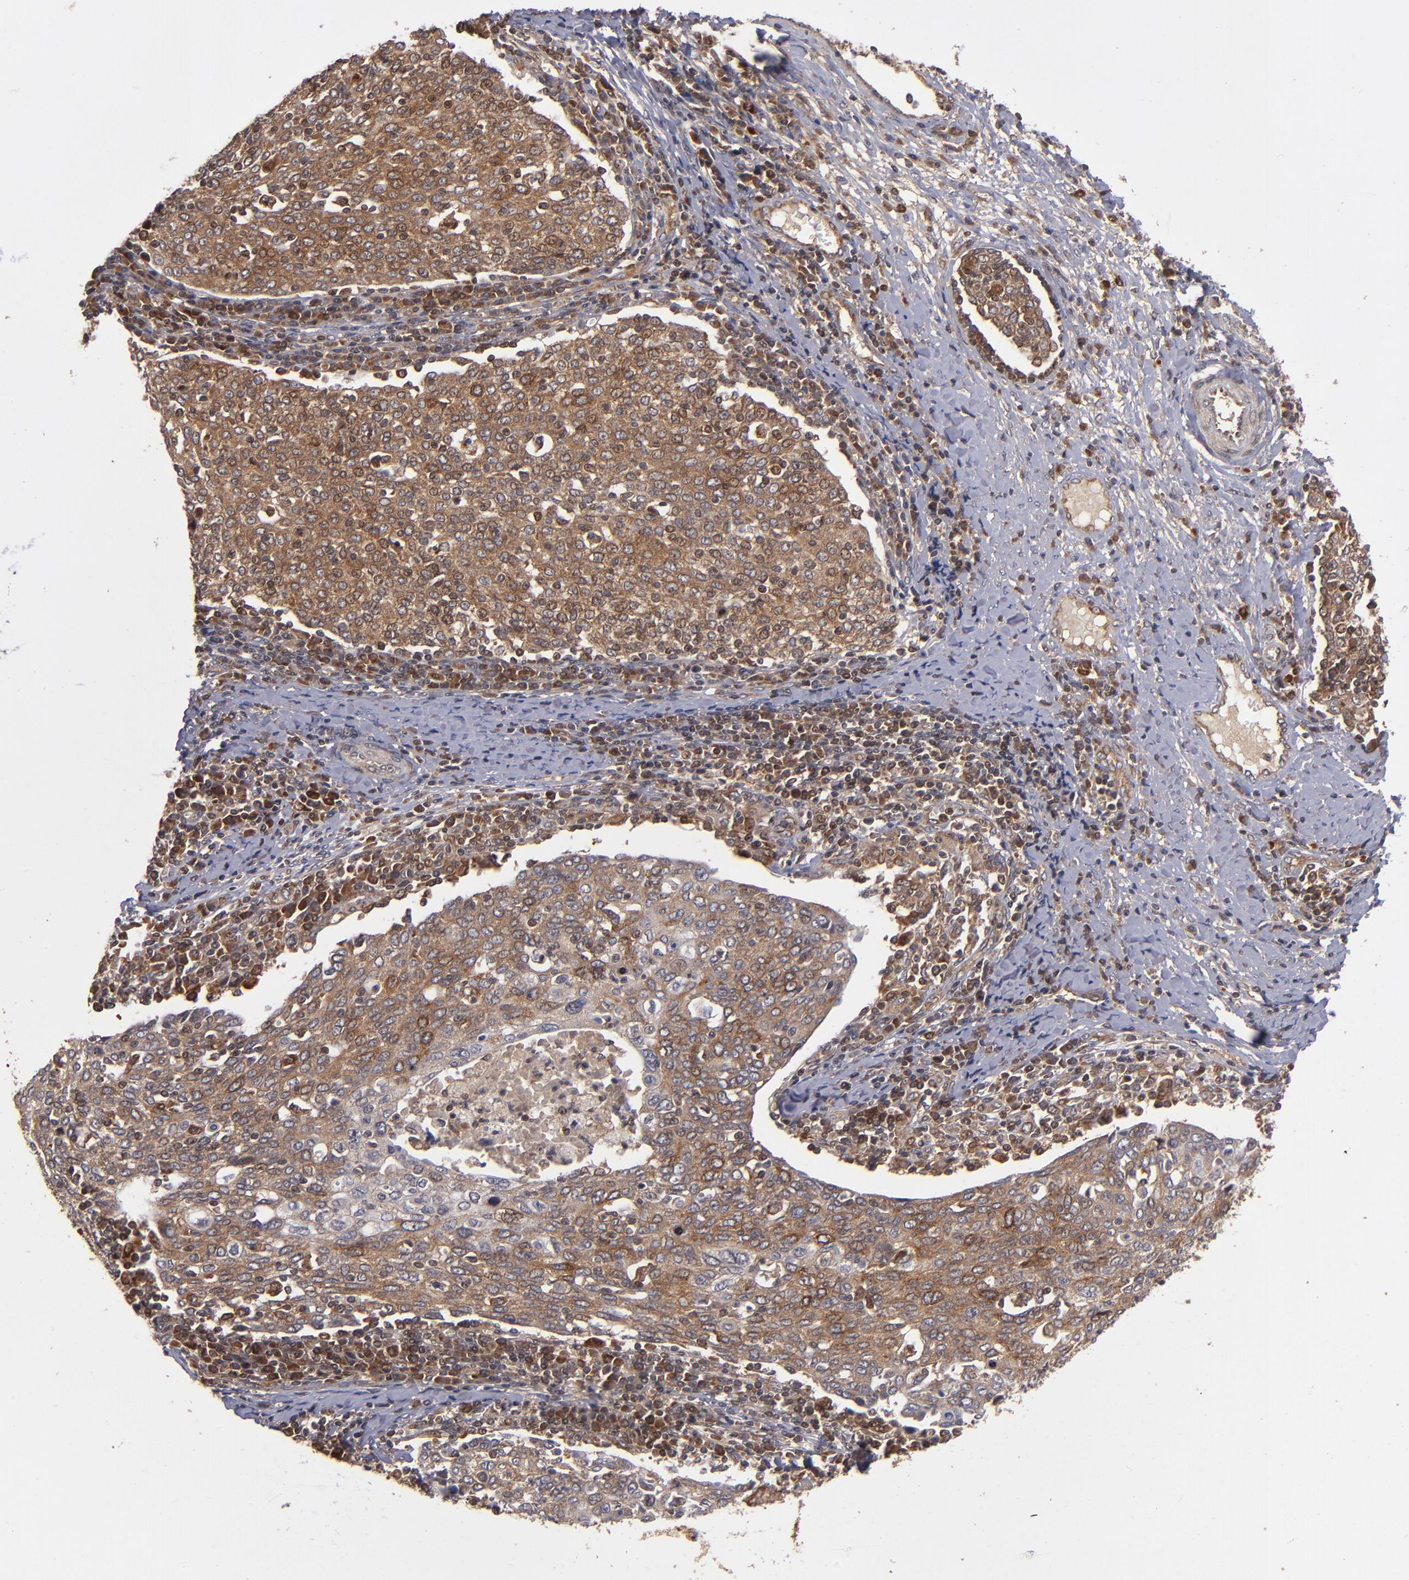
{"staining": {"intensity": "moderate", "quantity": ">75%", "location": "cytoplasmic/membranous"}, "tissue": "cervical cancer", "cell_type": "Tumor cells", "image_type": "cancer", "snomed": [{"axis": "morphology", "description": "Squamous cell carcinoma, NOS"}, {"axis": "topography", "description": "Cervix"}], "caption": "DAB immunohistochemical staining of cervical cancer (squamous cell carcinoma) exhibits moderate cytoplasmic/membranous protein positivity in about >75% of tumor cells.", "gene": "BDKRB1", "patient": {"sex": "female", "age": 40}}